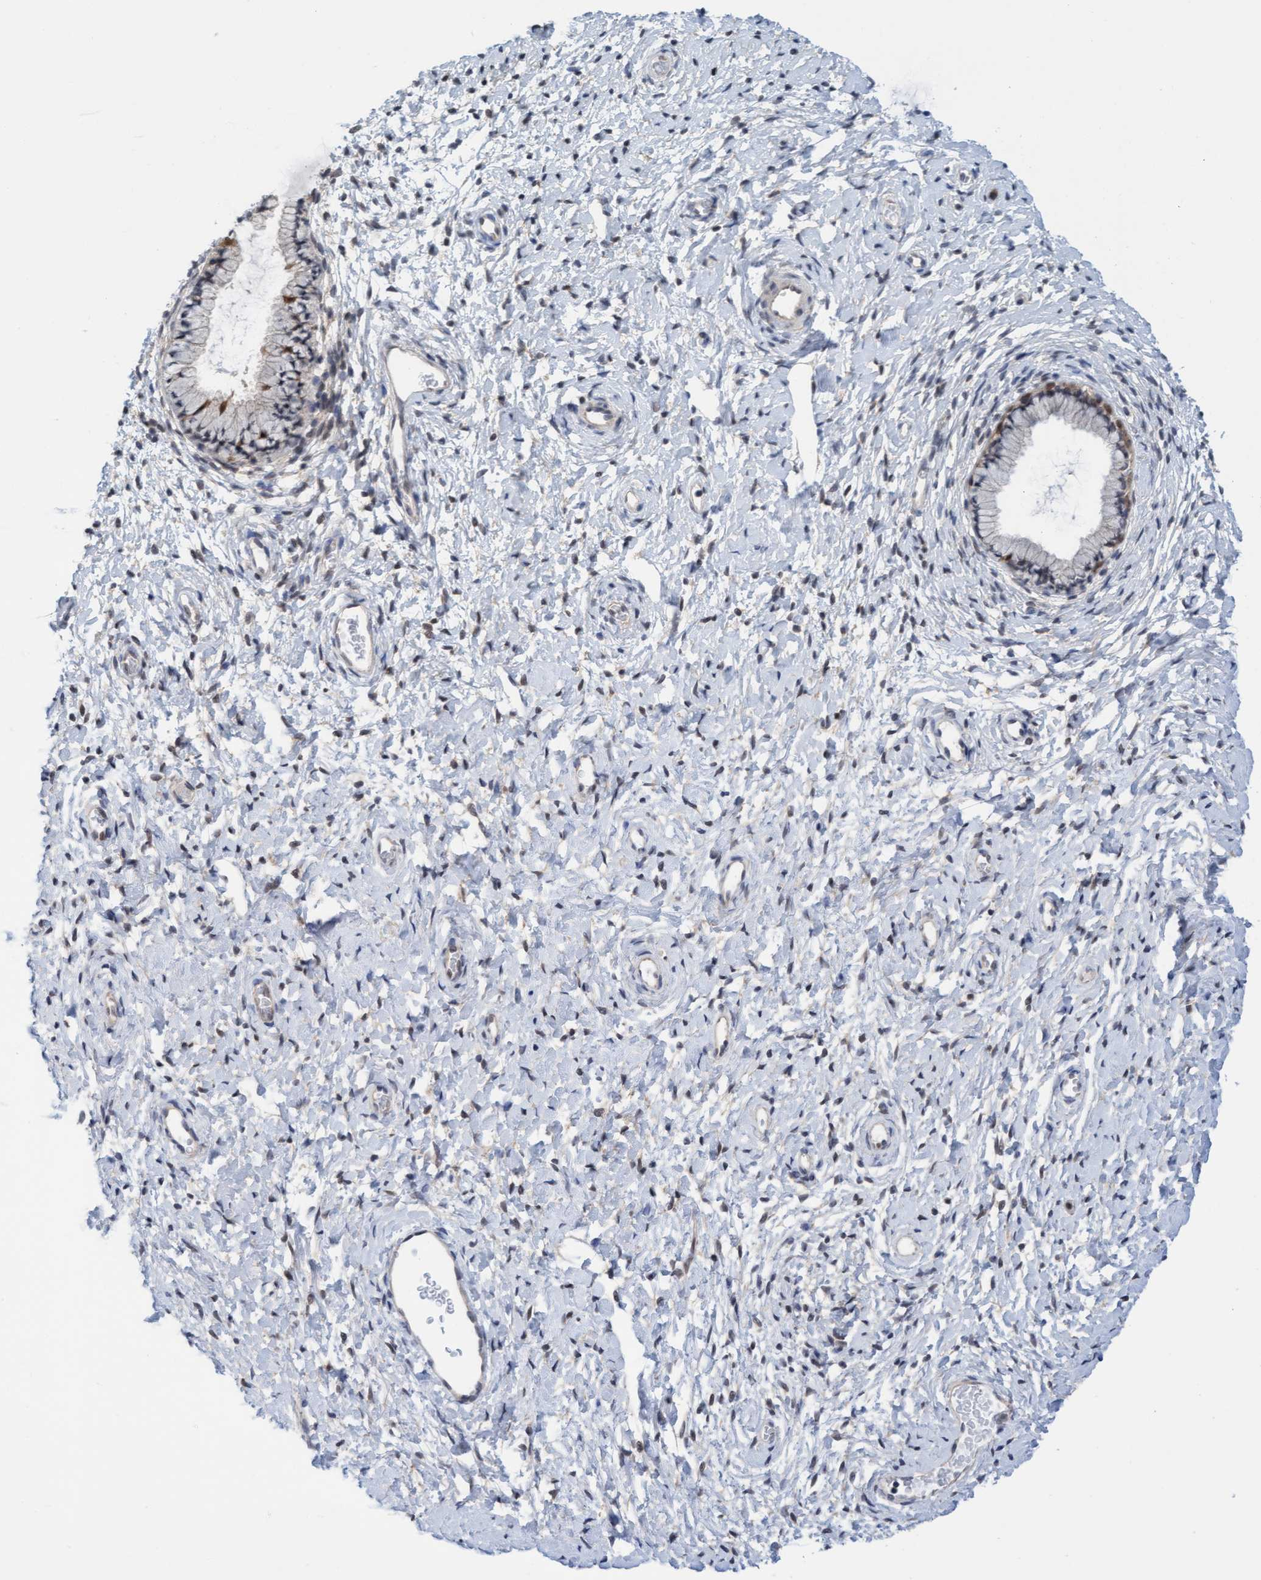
{"staining": {"intensity": "weak", "quantity": "25%-75%", "location": "cytoplasmic/membranous"}, "tissue": "cervix", "cell_type": "Glandular cells", "image_type": "normal", "snomed": [{"axis": "morphology", "description": "Normal tissue, NOS"}, {"axis": "topography", "description": "Cervix"}], "caption": "Weak cytoplasmic/membranous protein expression is identified in approximately 25%-75% of glandular cells in cervix.", "gene": "AMZ2", "patient": {"sex": "female", "age": 72}}